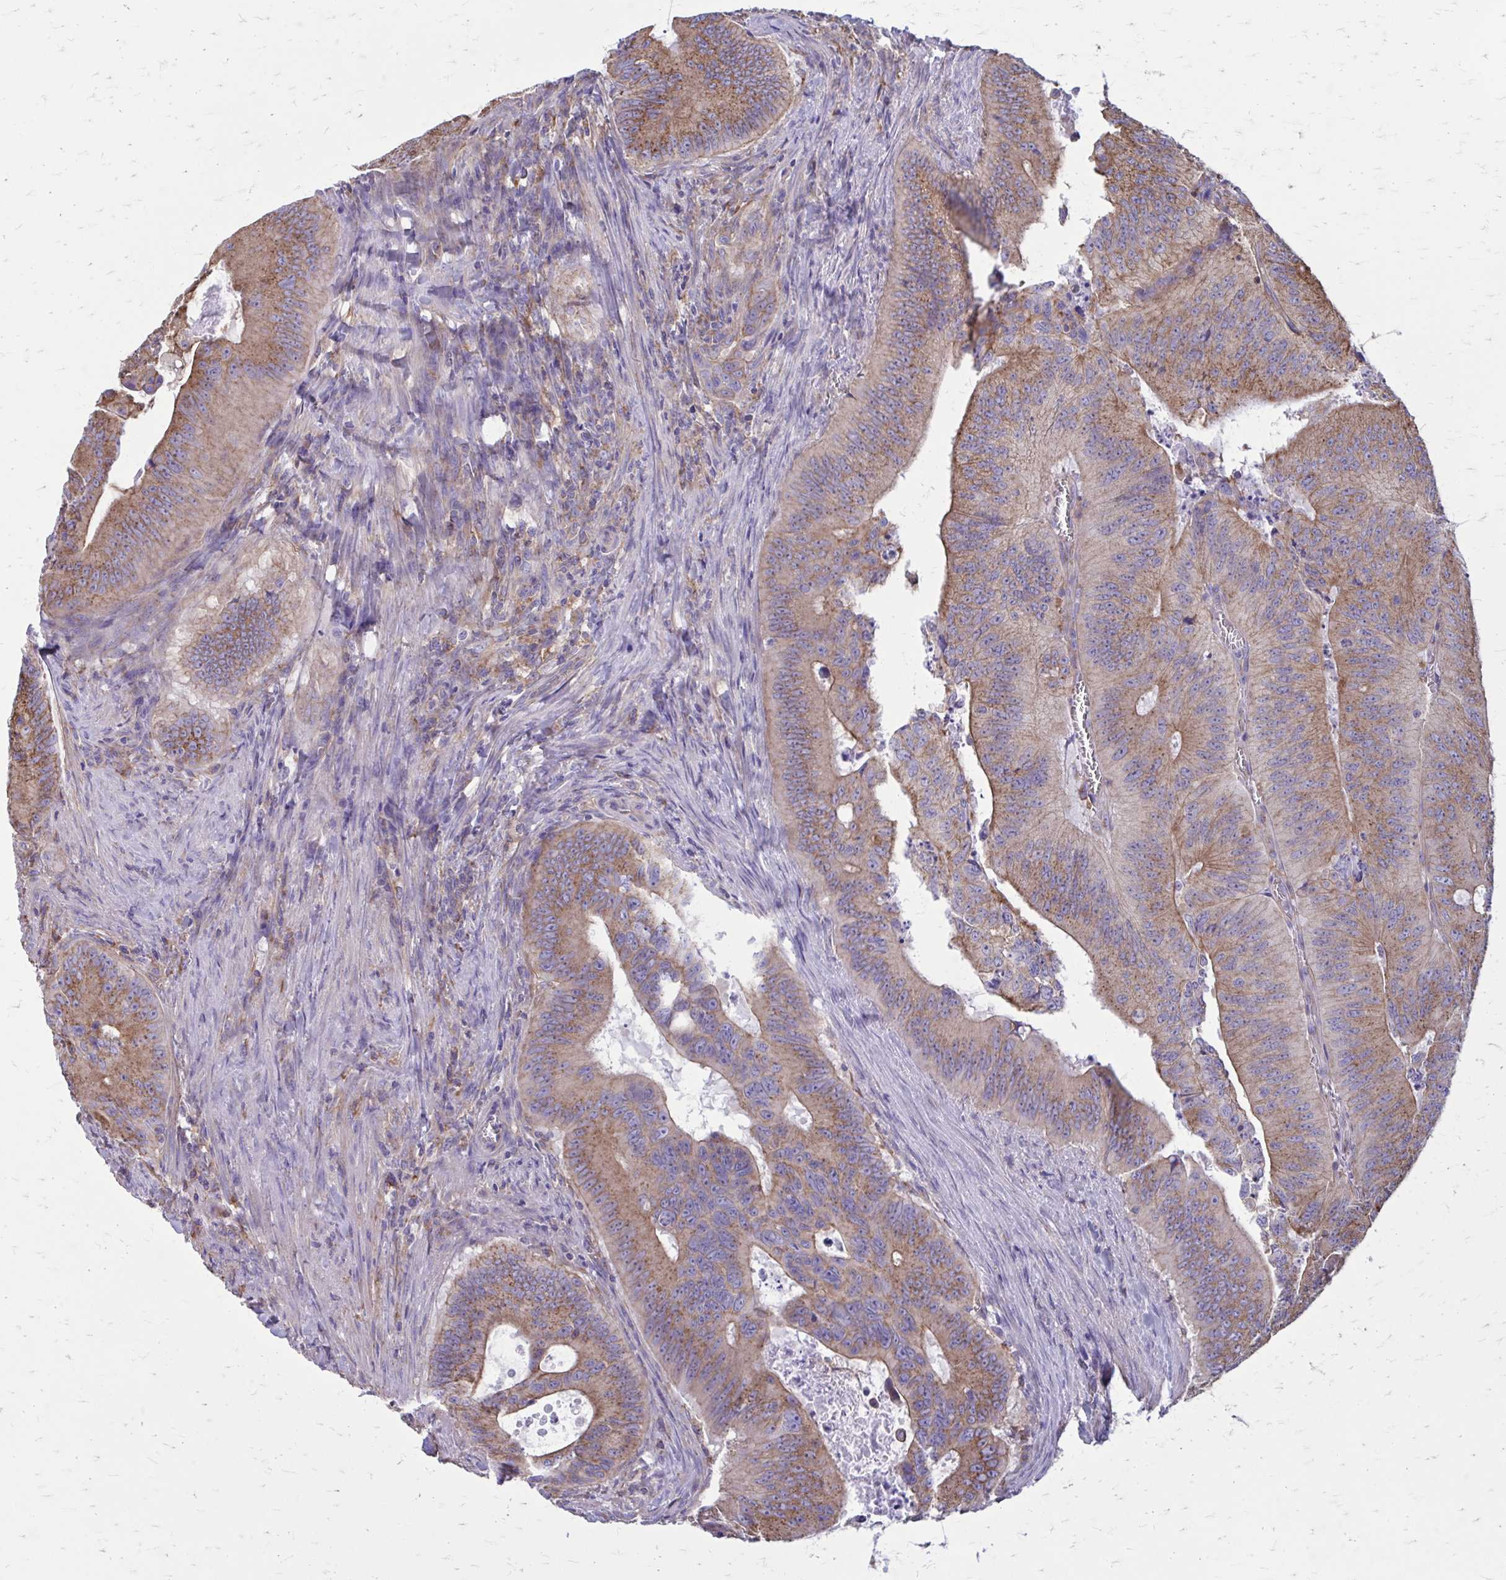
{"staining": {"intensity": "moderate", "quantity": ">75%", "location": "cytoplasmic/membranous"}, "tissue": "colorectal cancer", "cell_type": "Tumor cells", "image_type": "cancer", "snomed": [{"axis": "morphology", "description": "Adenocarcinoma, NOS"}, {"axis": "topography", "description": "Colon"}], "caption": "A brown stain shows moderate cytoplasmic/membranous positivity of a protein in colorectal cancer tumor cells. The staining was performed using DAB (3,3'-diaminobenzidine) to visualize the protein expression in brown, while the nuclei were stained in blue with hematoxylin (Magnification: 20x).", "gene": "CLTA", "patient": {"sex": "male", "age": 62}}